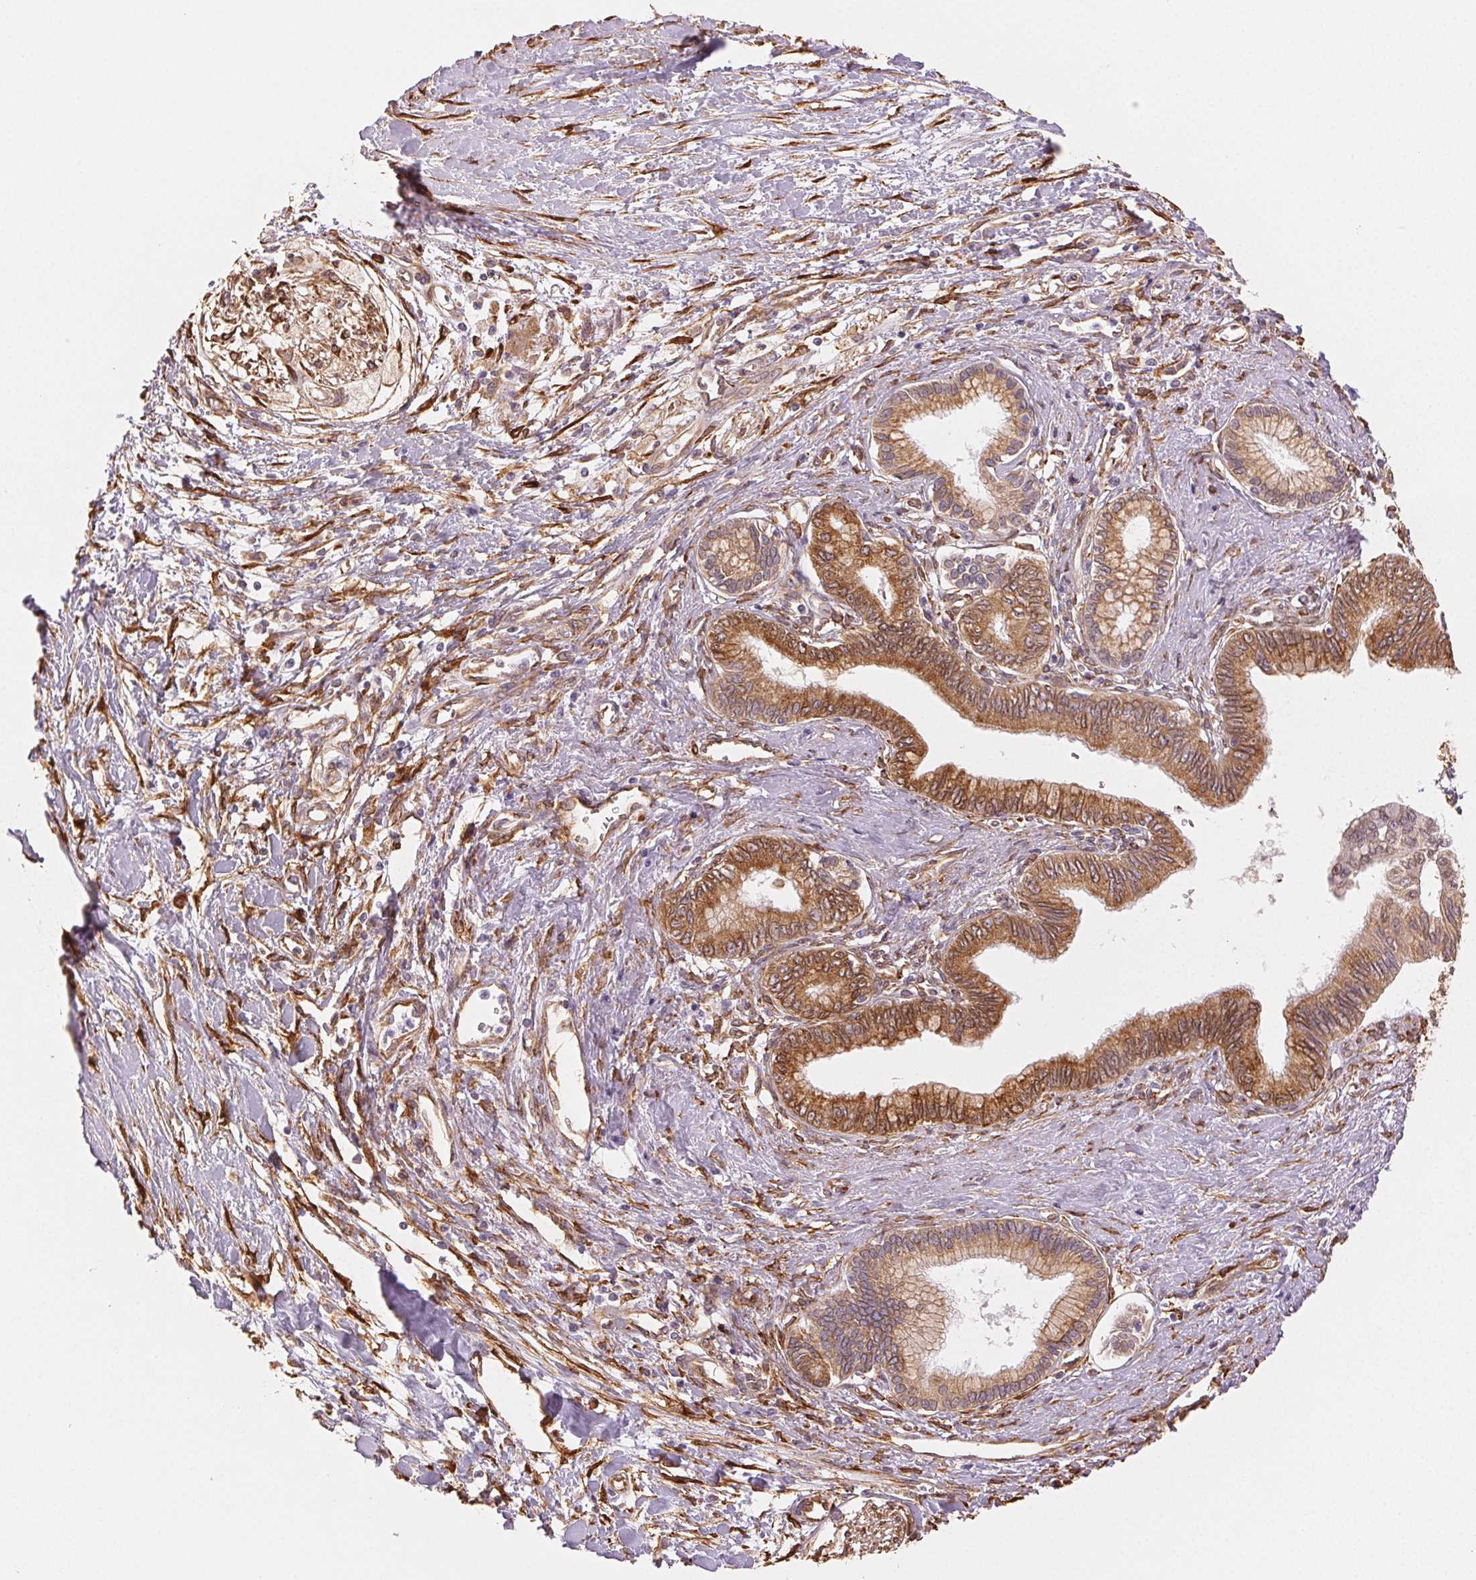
{"staining": {"intensity": "moderate", "quantity": ">75%", "location": "cytoplasmic/membranous"}, "tissue": "pancreatic cancer", "cell_type": "Tumor cells", "image_type": "cancer", "snomed": [{"axis": "morphology", "description": "Adenocarcinoma, NOS"}, {"axis": "topography", "description": "Pancreas"}], "caption": "Immunohistochemical staining of pancreatic adenocarcinoma reveals medium levels of moderate cytoplasmic/membranous protein positivity in about >75% of tumor cells.", "gene": "RCN3", "patient": {"sex": "female", "age": 77}}